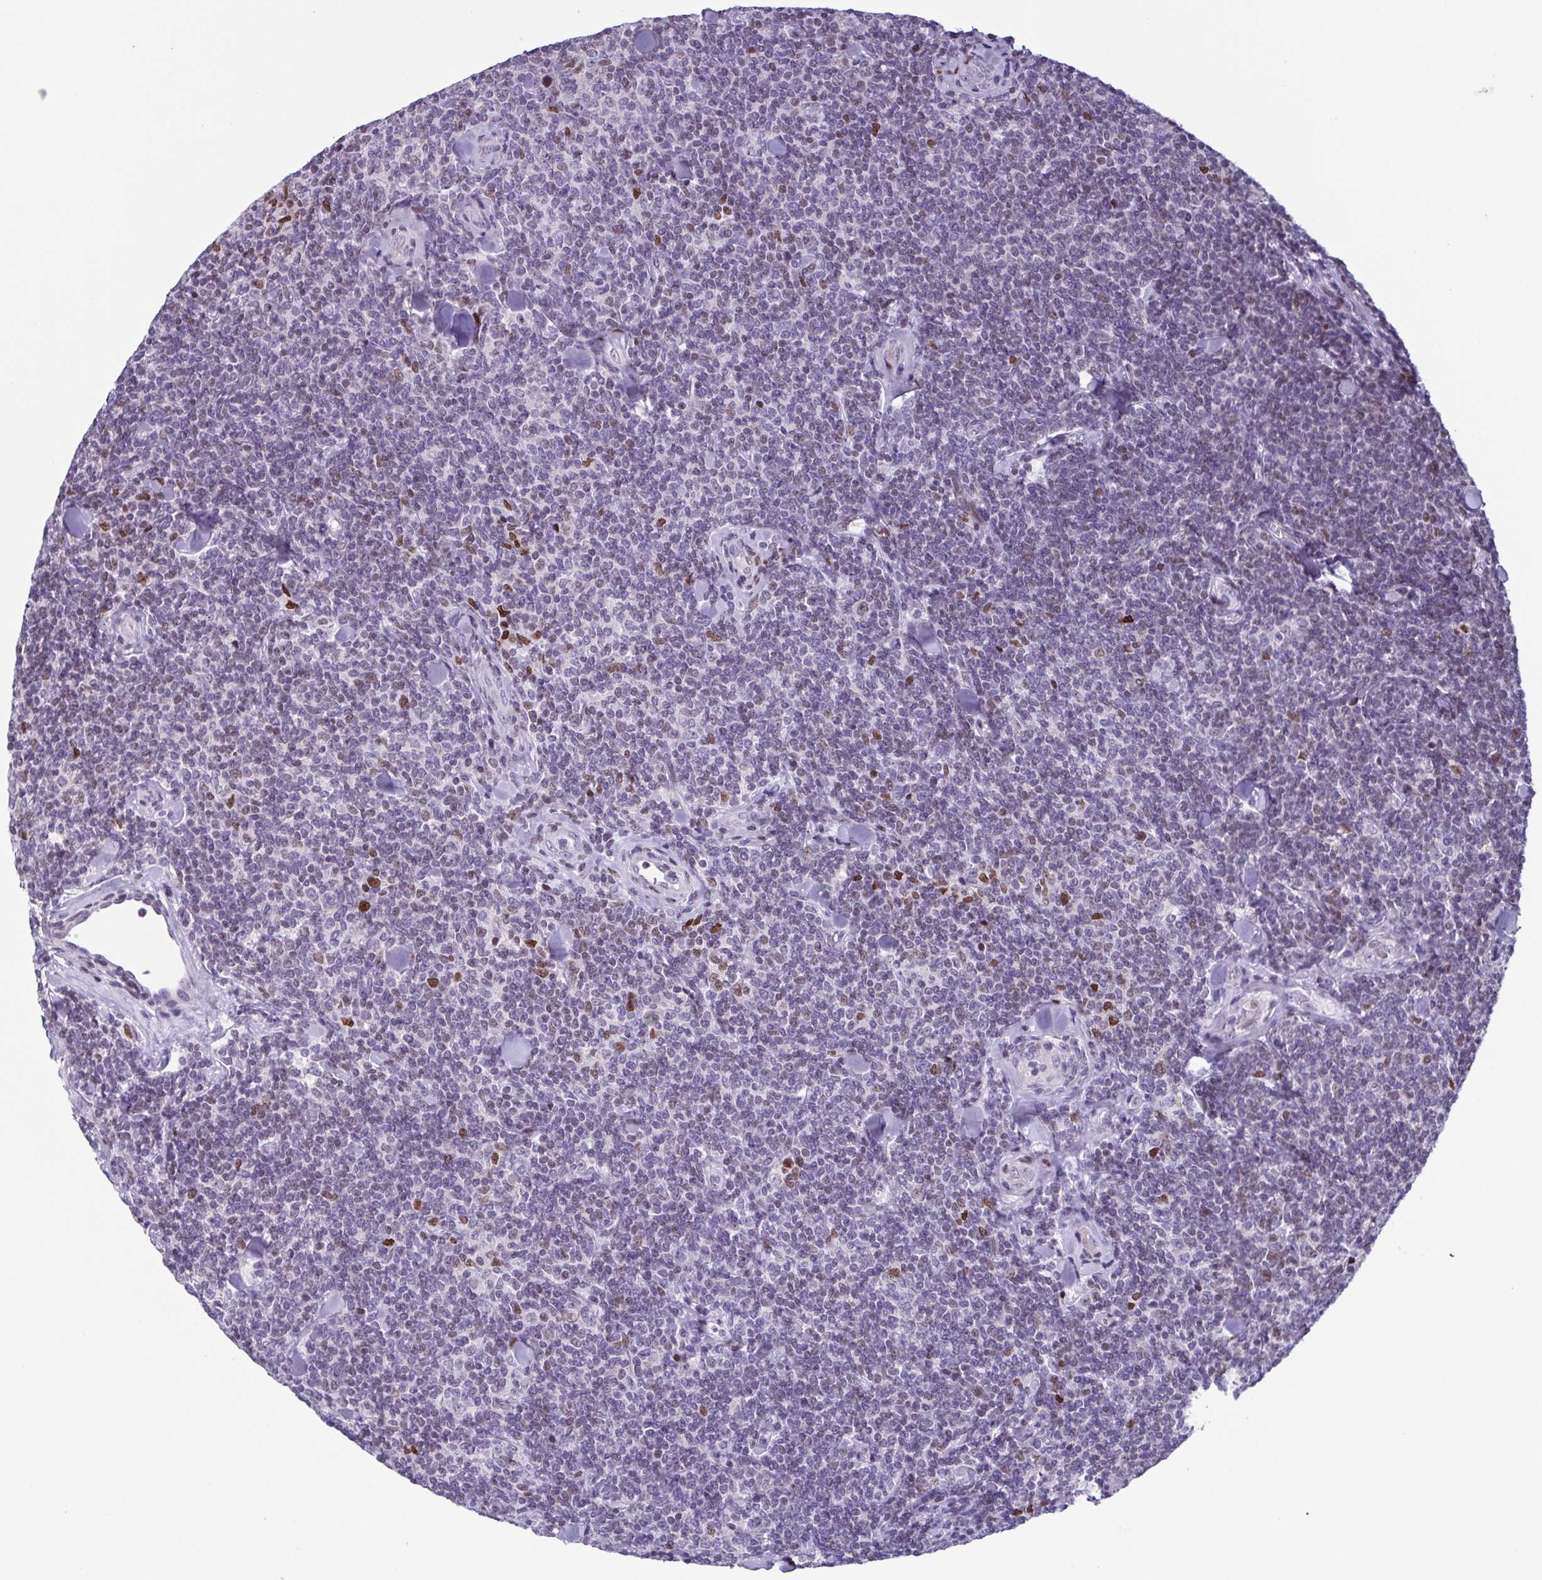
{"staining": {"intensity": "negative", "quantity": "none", "location": "none"}, "tissue": "lymphoma", "cell_type": "Tumor cells", "image_type": "cancer", "snomed": [{"axis": "morphology", "description": "Malignant lymphoma, non-Hodgkin's type, Low grade"}, {"axis": "topography", "description": "Lymph node"}], "caption": "The image shows no significant staining in tumor cells of lymphoma.", "gene": "IRF1", "patient": {"sex": "female", "age": 56}}